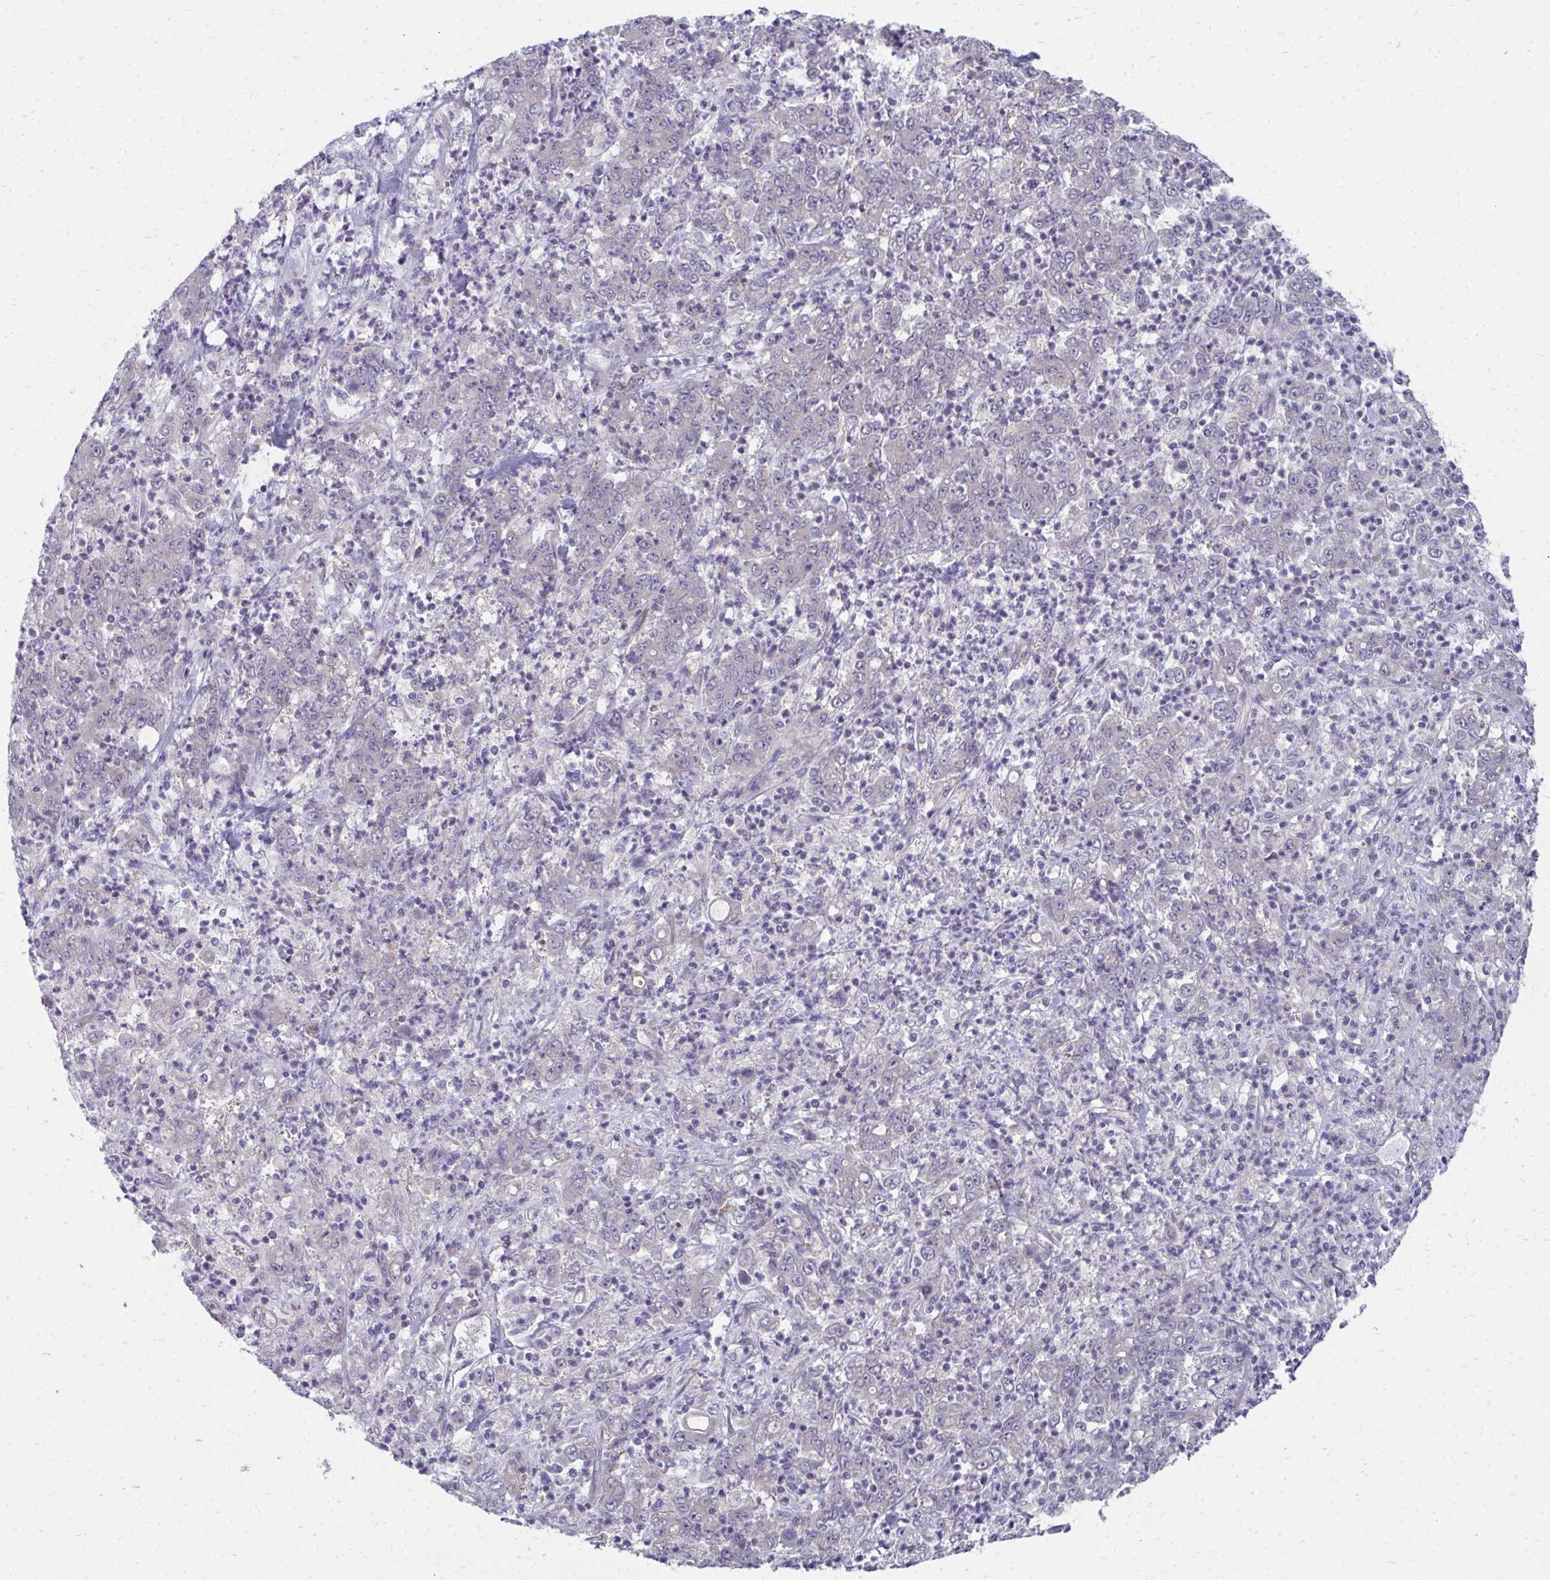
{"staining": {"intensity": "negative", "quantity": "none", "location": "none"}, "tissue": "stomach cancer", "cell_type": "Tumor cells", "image_type": "cancer", "snomed": [{"axis": "morphology", "description": "Adenocarcinoma, NOS"}, {"axis": "topography", "description": "Stomach, lower"}], "caption": "Immunohistochemistry image of adenocarcinoma (stomach) stained for a protein (brown), which shows no positivity in tumor cells.", "gene": "MROH8", "patient": {"sex": "female", "age": 71}}